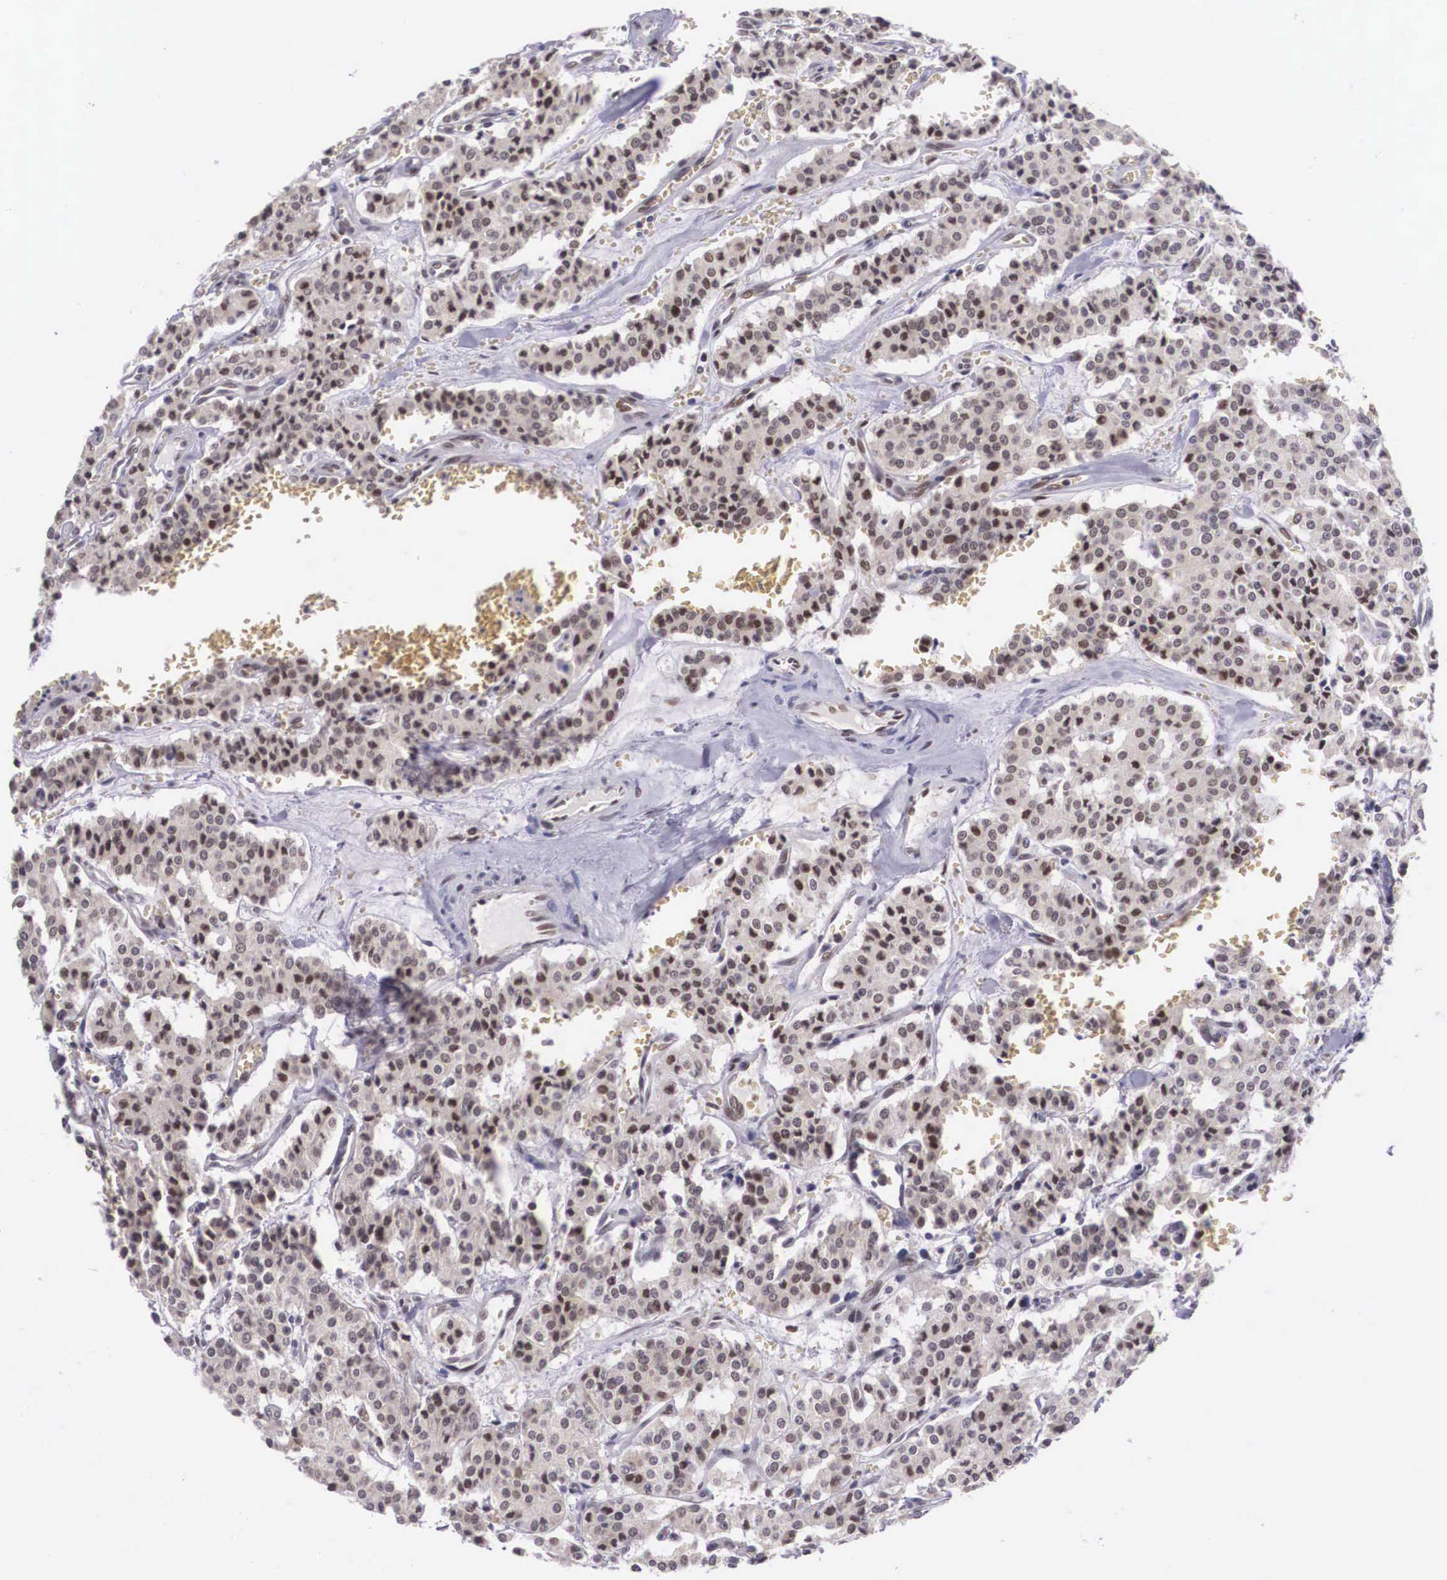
{"staining": {"intensity": "weak", "quantity": "<25%", "location": "cytoplasmic/membranous"}, "tissue": "carcinoid", "cell_type": "Tumor cells", "image_type": "cancer", "snomed": [{"axis": "morphology", "description": "Carcinoid, malignant, NOS"}, {"axis": "topography", "description": "Bronchus"}], "caption": "Immunohistochemical staining of malignant carcinoid shows no significant expression in tumor cells. Brightfield microscopy of immunohistochemistry stained with DAB (3,3'-diaminobenzidine) (brown) and hematoxylin (blue), captured at high magnification.", "gene": "SLC25A21", "patient": {"sex": "male", "age": 55}}